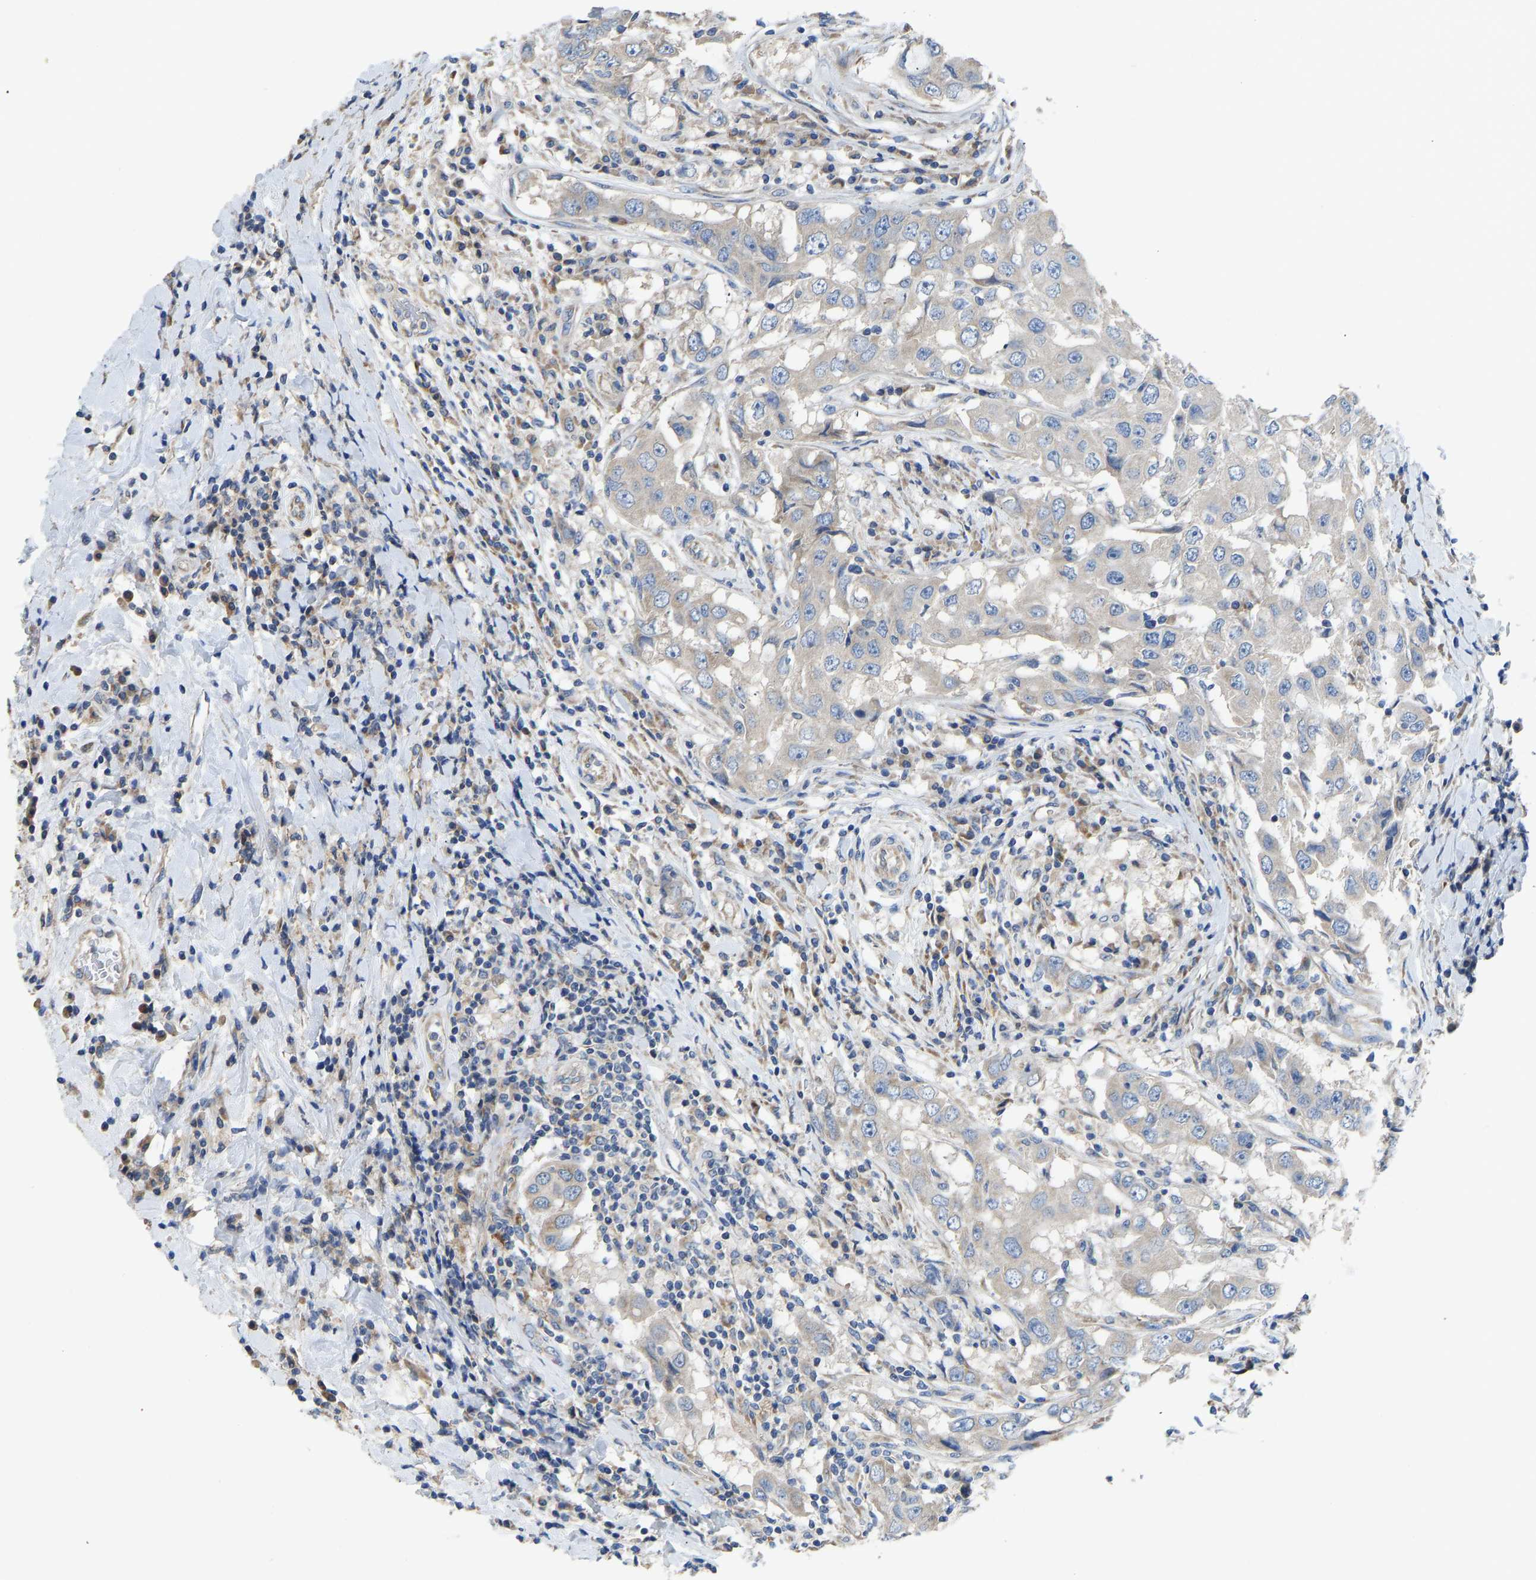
{"staining": {"intensity": "moderate", "quantity": "<25%", "location": "cytoplasmic/membranous"}, "tissue": "breast cancer", "cell_type": "Tumor cells", "image_type": "cancer", "snomed": [{"axis": "morphology", "description": "Duct carcinoma"}, {"axis": "topography", "description": "Breast"}], "caption": "A photomicrograph of breast cancer (invasive ductal carcinoma) stained for a protein demonstrates moderate cytoplasmic/membranous brown staining in tumor cells. The protein is stained brown, and the nuclei are stained in blue (DAB (3,3'-diaminobenzidine) IHC with brightfield microscopy, high magnification).", "gene": "TMEM150A", "patient": {"sex": "female", "age": 27}}